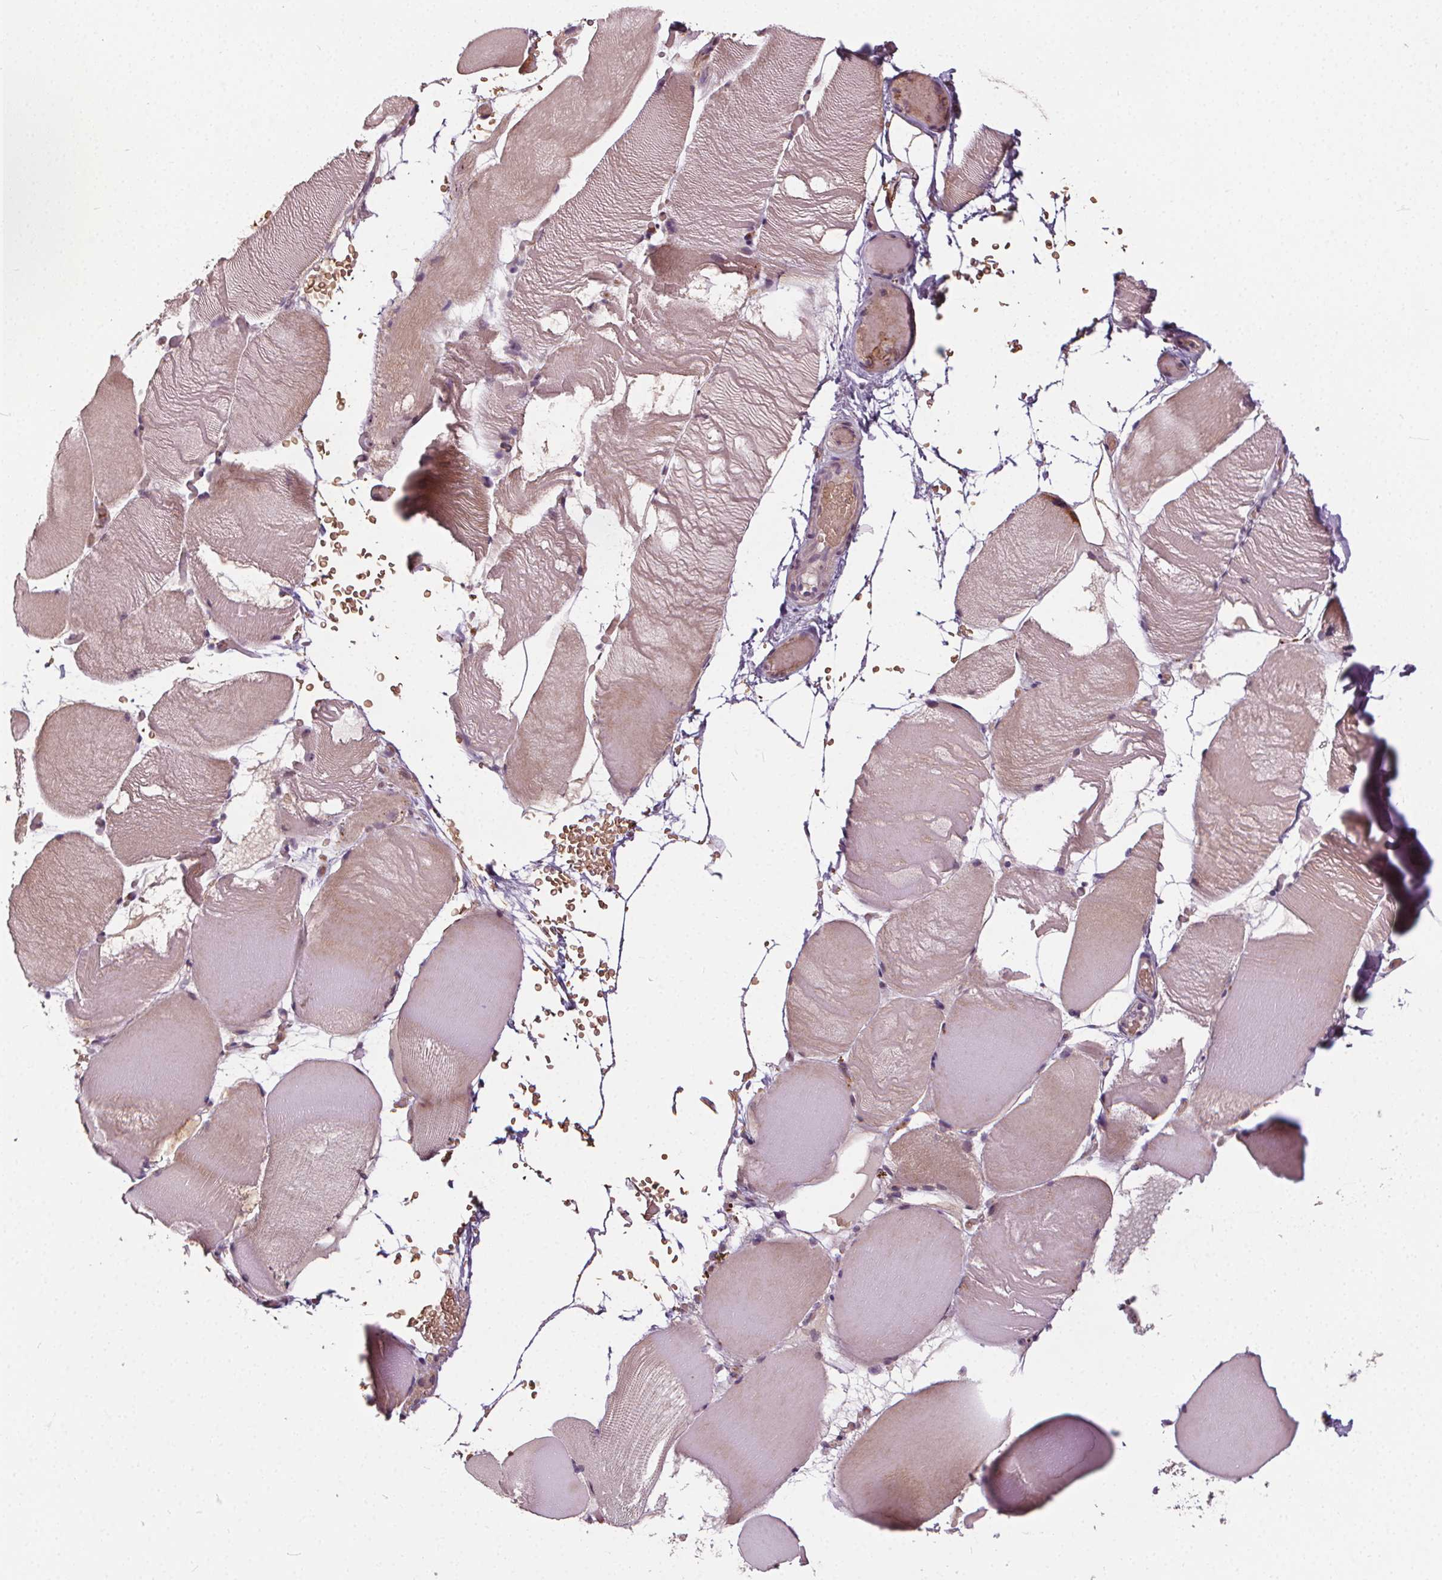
{"staining": {"intensity": "weak", "quantity": "<25%", "location": "cytoplasmic/membranous"}, "tissue": "skeletal muscle", "cell_type": "Myocytes", "image_type": "normal", "snomed": [{"axis": "morphology", "description": "Normal tissue, NOS"}, {"axis": "topography", "description": "Skeletal muscle"}], "caption": "Normal skeletal muscle was stained to show a protein in brown. There is no significant staining in myocytes. (DAB immunohistochemistry visualized using brightfield microscopy, high magnification).", "gene": "IPO13", "patient": {"sex": "female", "age": 37}}